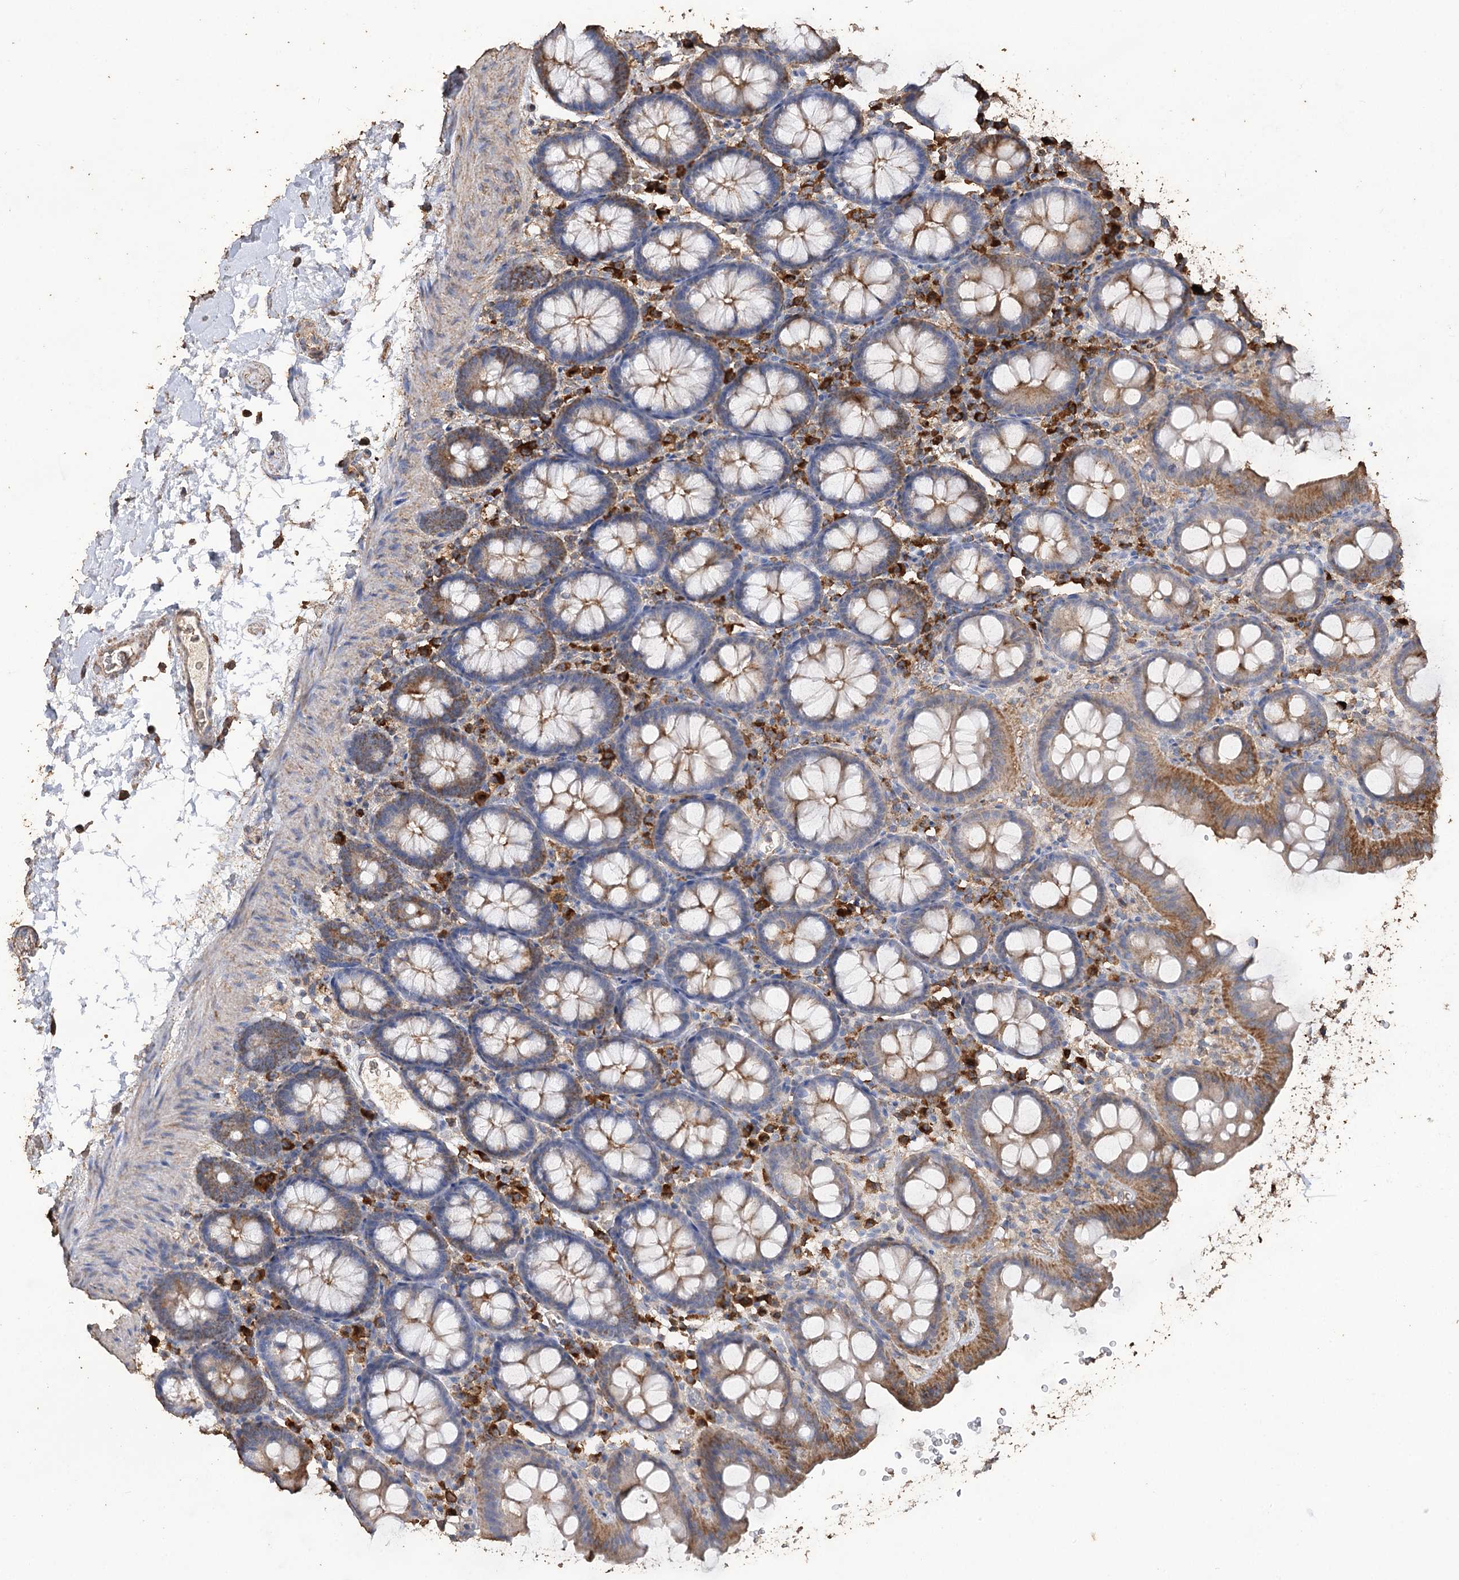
{"staining": {"intensity": "moderate", "quantity": "25%-75%", "location": "cytoplasmic/membranous"}, "tissue": "colon", "cell_type": "Endothelial cells", "image_type": "normal", "snomed": [{"axis": "morphology", "description": "Normal tissue, NOS"}, {"axis": "topography", "description": "Colon"}], "caption": "Endothelial cells display moderate cytoplasmic/membranous staining in approximately 25%-75% of cells in unremarkable colon.", "gene": "IREB2", "patient": {"sex": "male", "age": 75}}